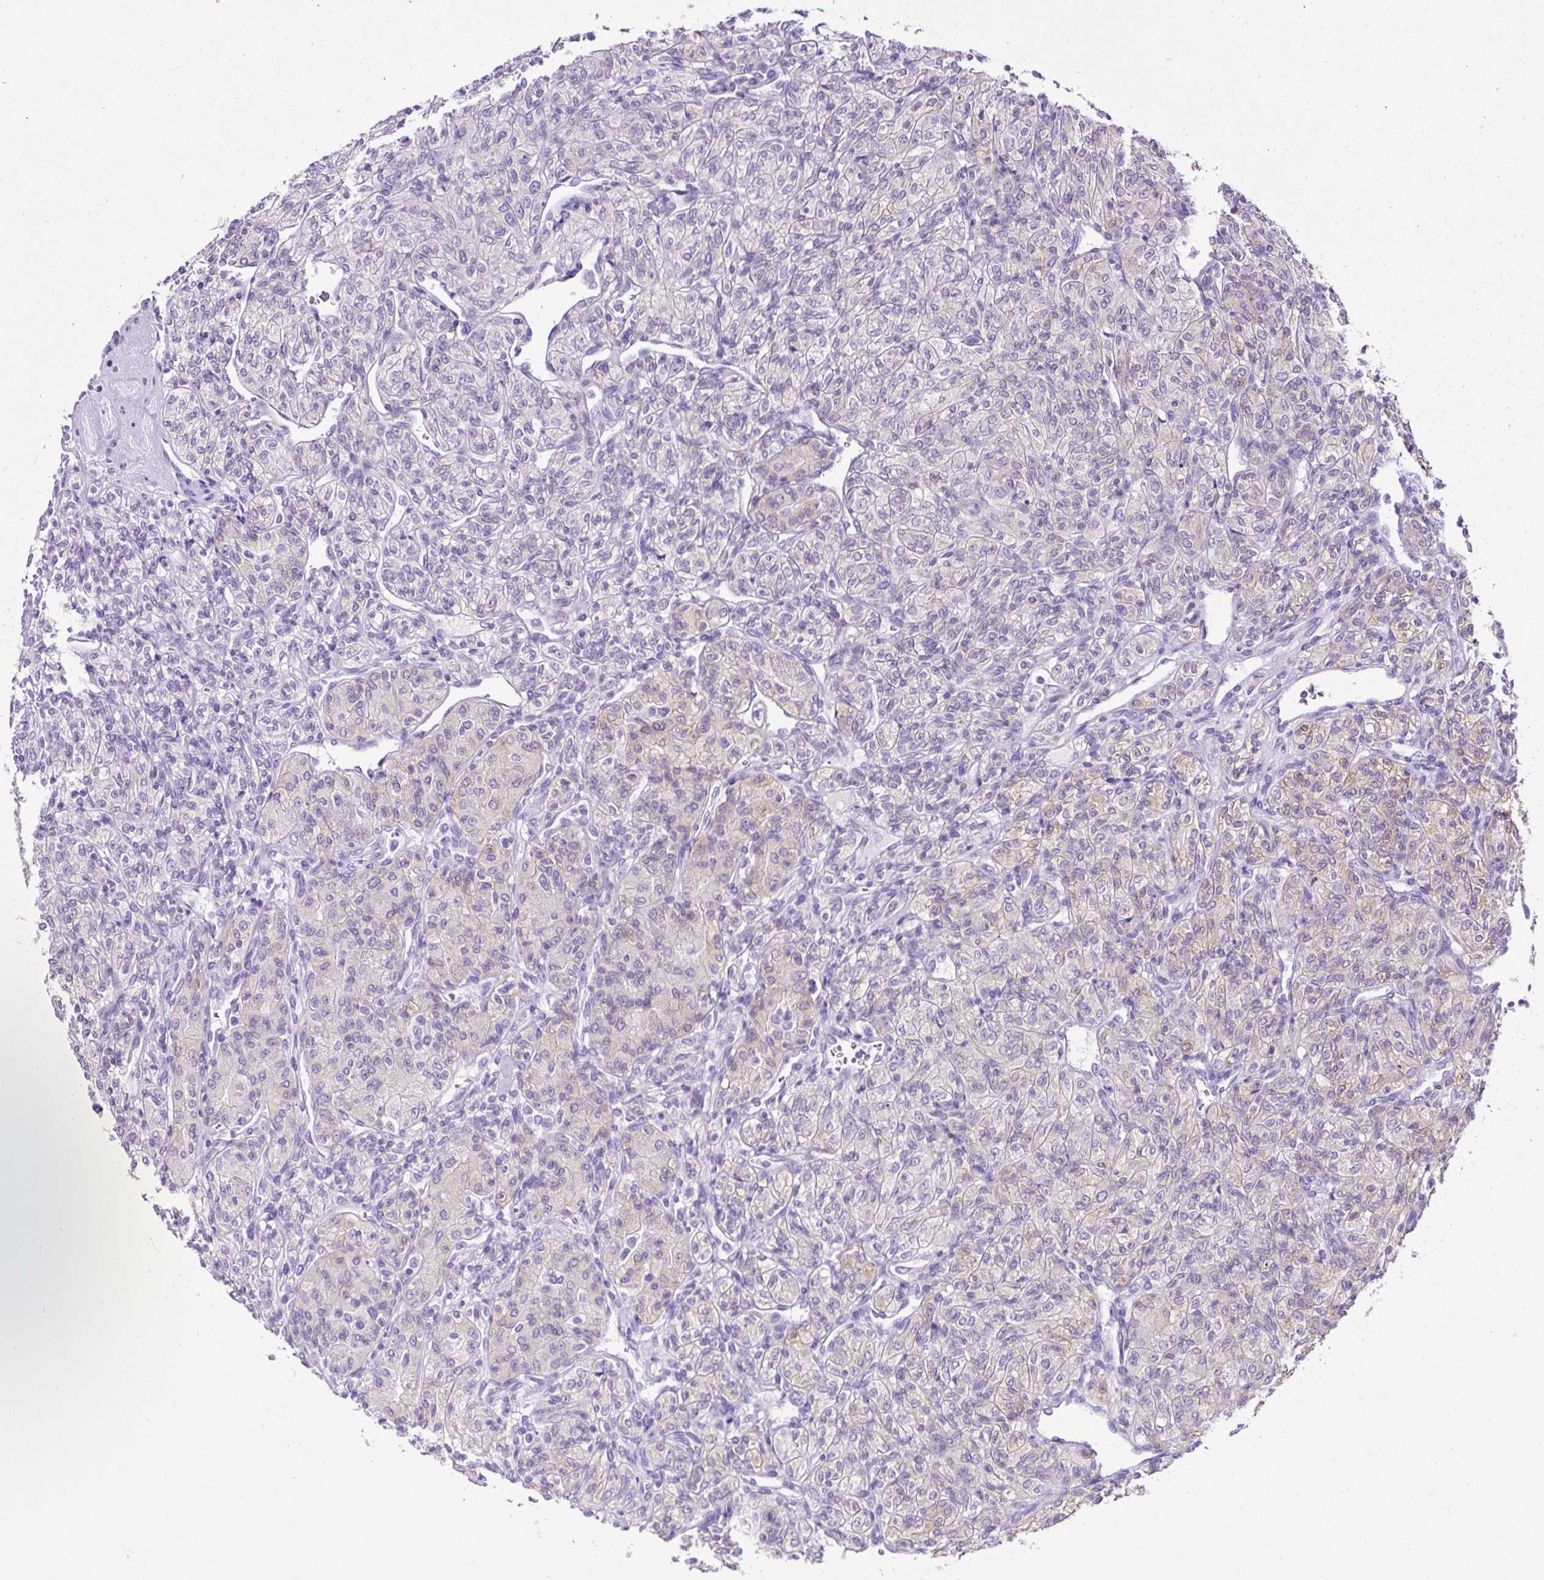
{"staining": {"intensity": "negative", "quantity": "none", "location": "none"}, "tissue": "renal cancer", "cell_type": "Tumor cells", "image_type": "cancer", "snomed": [{"axis": "morphology", "description": "Adenocarcinoma, NOS"}, {"axis": "topography", "description": "Kidney"}], "caption": "The immunohistochemistry micrograph has no significant positivity in tumor cells of adenocarcinoma (renal) tissue.", "gene": "KRT12", "patient": {"sex": "male", "age": 77}}